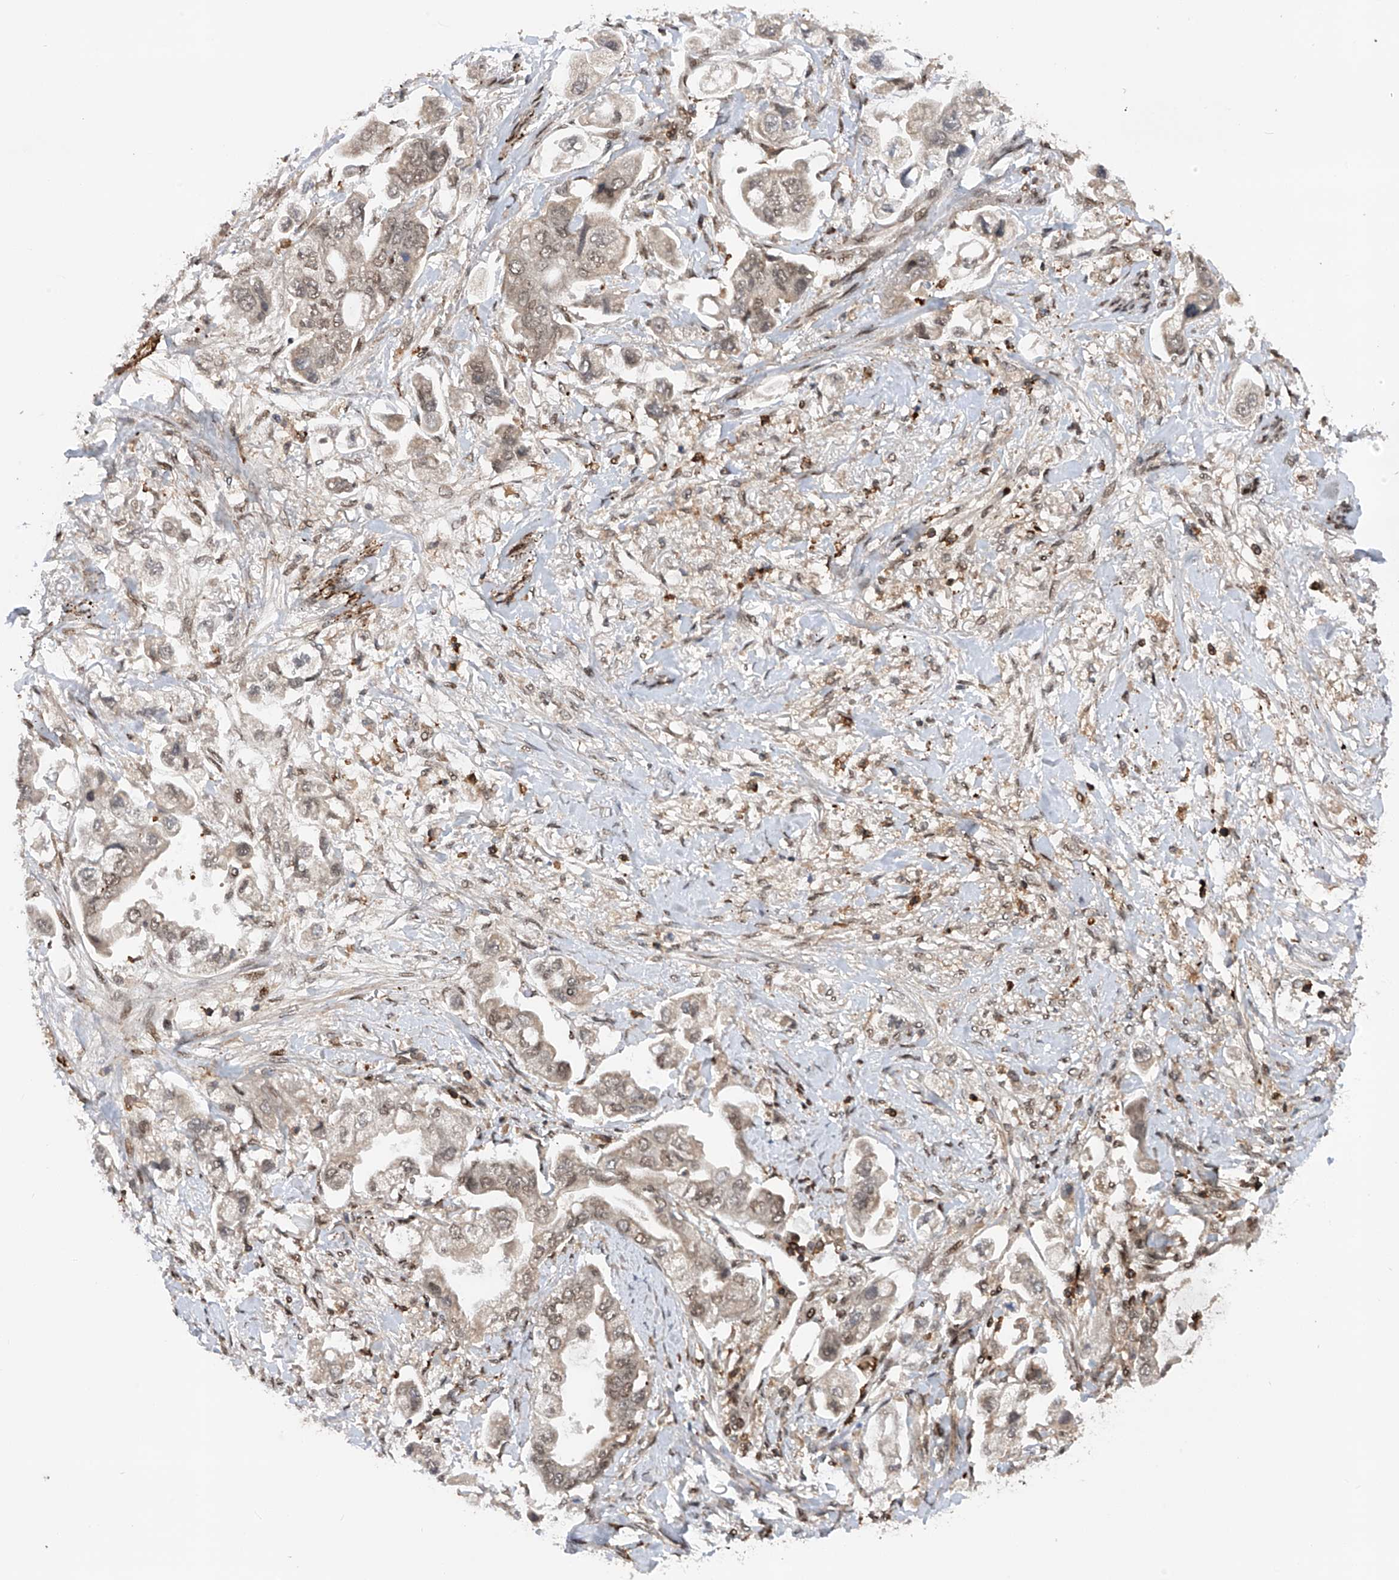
{"staining": {"intensity": "weak", "quantity": "25%-75%", "location": "nuclear"}, "tissue": "stomach cancer", "cell_type": "Tumor cells", "image_type": "cancer", "snomed": [{"axis": "morphology", "description": "Adenocarcinoma, NOS"}, {"axis": "topography", "description": "Stomach"}], "caption": "Weak nuclear positivity is identified in approximately 25%-75% of tumor cells in stomach cancer (adenocarcinoma).", "gene": "ZNF280D", "patient": {"sex": "male", "age": 62}}